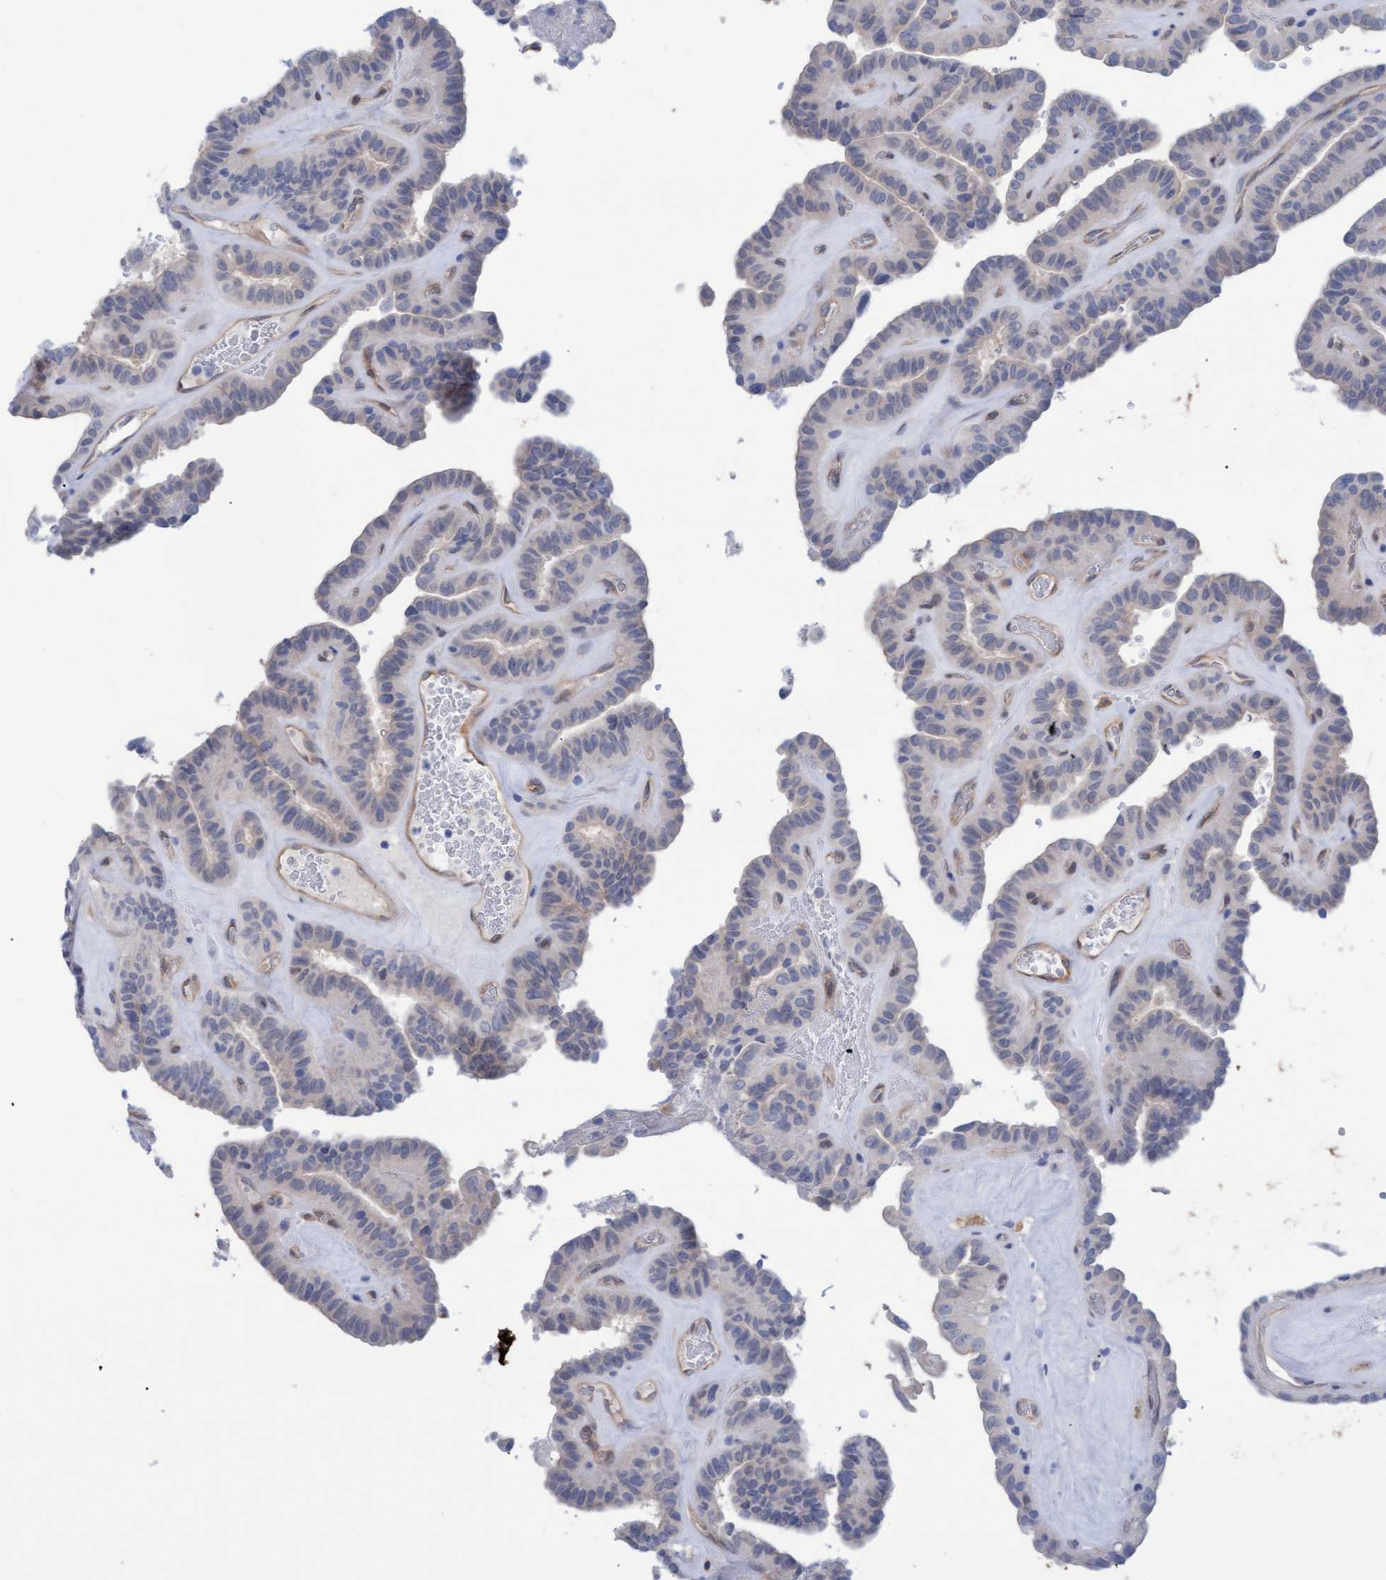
{"staining": {"intensity": "negative", "quantity": "none", "location": "none"}, "tissue": "thyroid cancer", "cell_type": "Tumor cells", "image_type": "cancer", "snomed": [{"axis": "morphology", "description": "Papillary adenocarcinoma, NOS"}, {"axis": "topography", "description": "Thyroid gland"}], "caption": "Human thyroid papillary adenocarcinoma stained for a protein using immunohistochemistry (IHC) demonstrates no expression in tumor cells.", "gene": "STXBP1", "patient": {"sex": "male", "age": 77}}